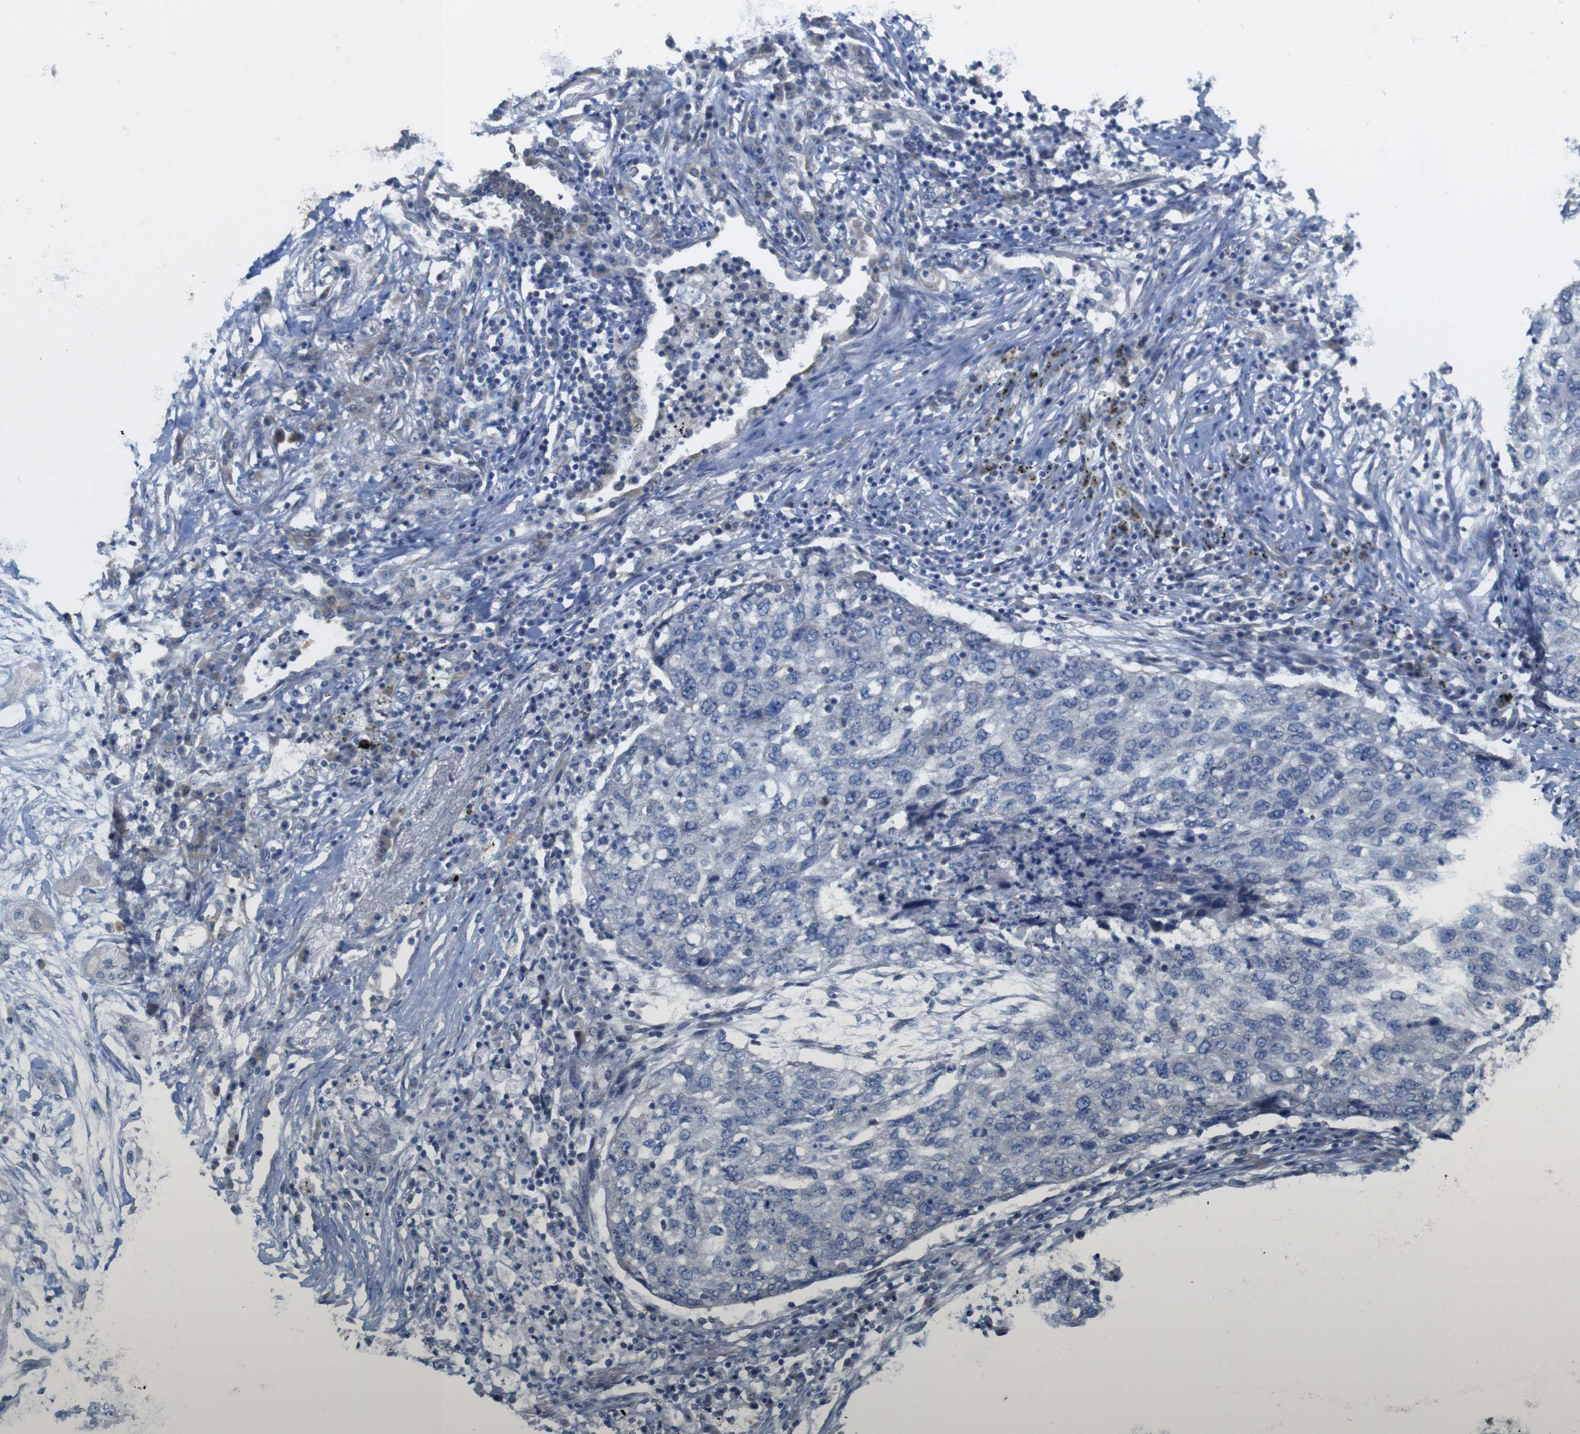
{"staining": {"intensity": "negative", "quantity": "none", "location": "none"}, "tissue": "lung cancer", "cell_type": "Tumor cells", "image_type": "cancer", "snomed": [{"axis": "morphology", "description": "Squamous cell carcinoma, NOS"}, {"axis": "topography", "description": "Lung"}], "caption": "Tumor cells are negative for brown protein staining in lung squamous cell carcinoma.", "gene": "MYEOV", "patient": {"sex": "female", "age": 63}}